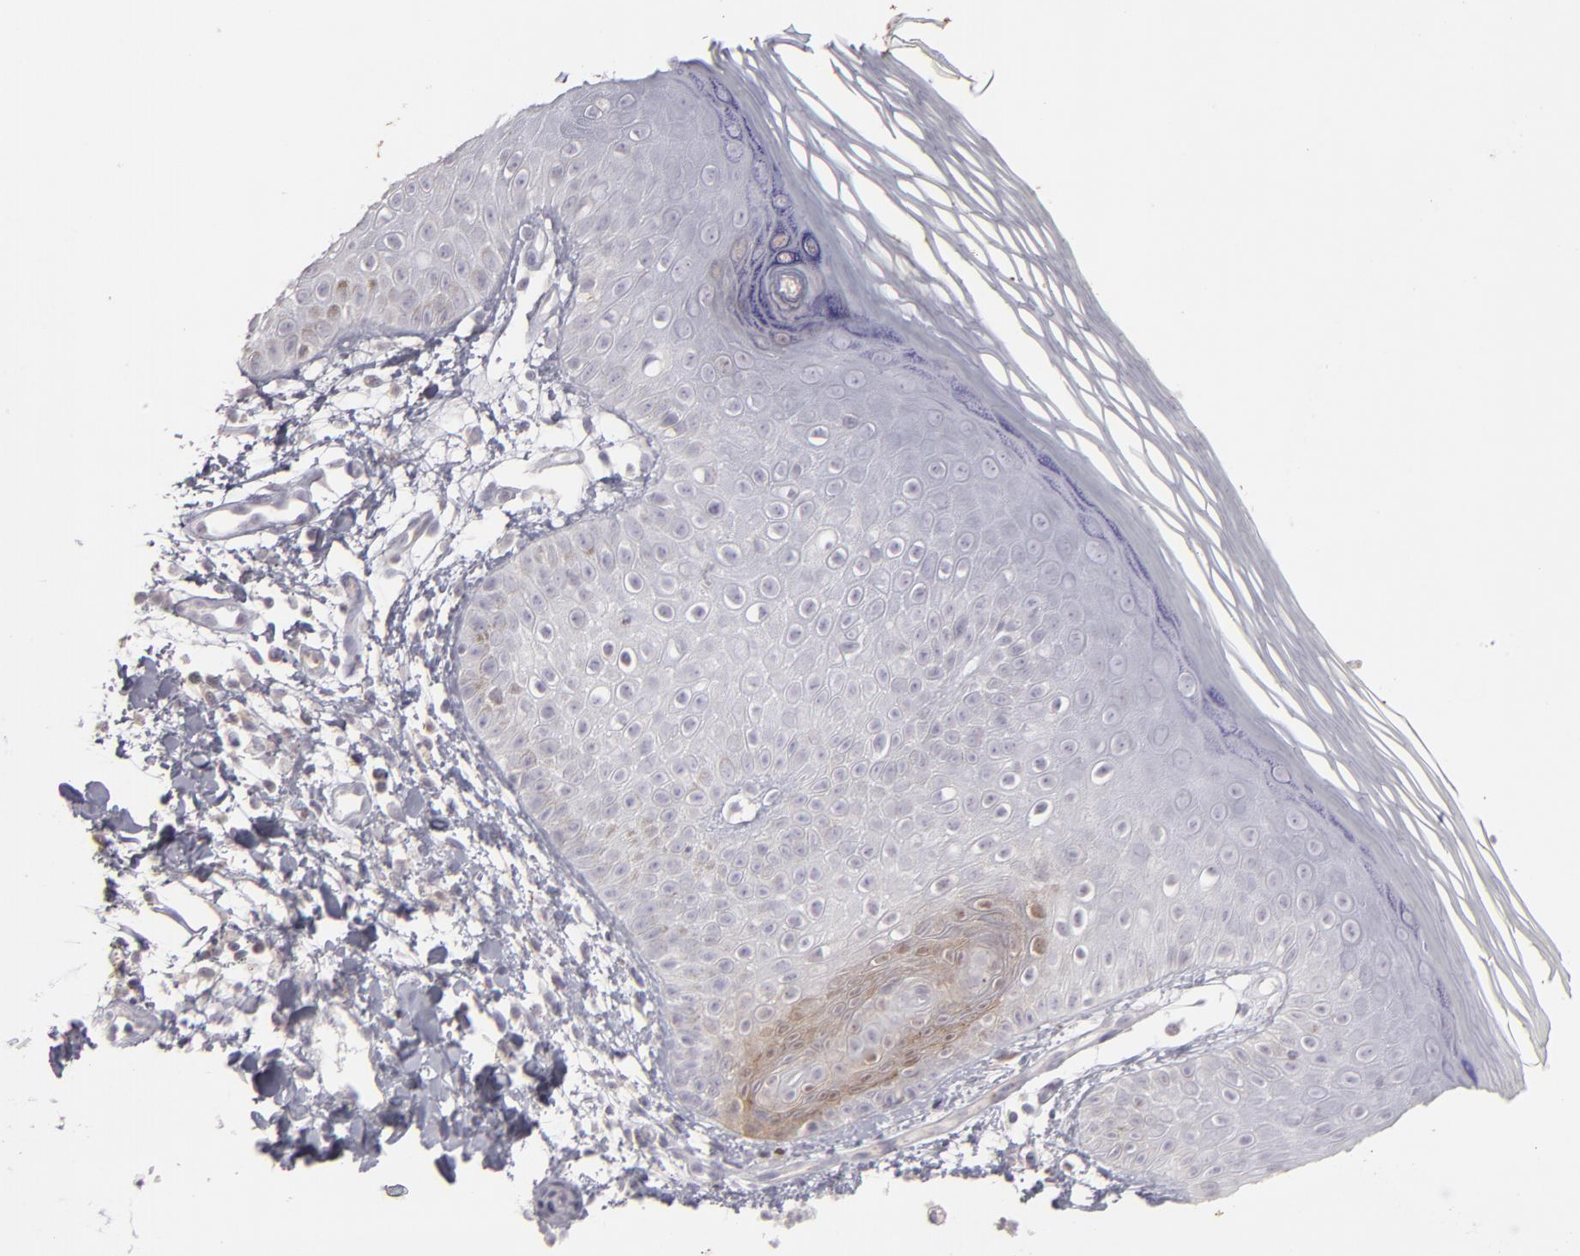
{"staining": {"intensity": "moderate", "quantity": "<25%", "location": "cytoplasmic/membranous"}, "tissue": "skin", "cell_type": "Epidermal cells", "image_type": "normal", "snomed": [{"axis": "morphology", "description": "Normal tissue, NOS"}, {"axis": "morphology", "description": "Inflammation, NOS"}, {"axis": "topography", "description": "Soft tissue"}, {"axis": "topography", "description": "Anal"}], "caption": "High-magnification brightfield microscopy of unremarkable skin stained with DAB (brown) and counterstained with hematoxylin (blue). epidermal cells exhibit moderate cytoplasmic/membranous staining is seen in approximately<25% of cells.", "gene": "SEMA3G", "patient": {"sex": "female", "age": 15}}